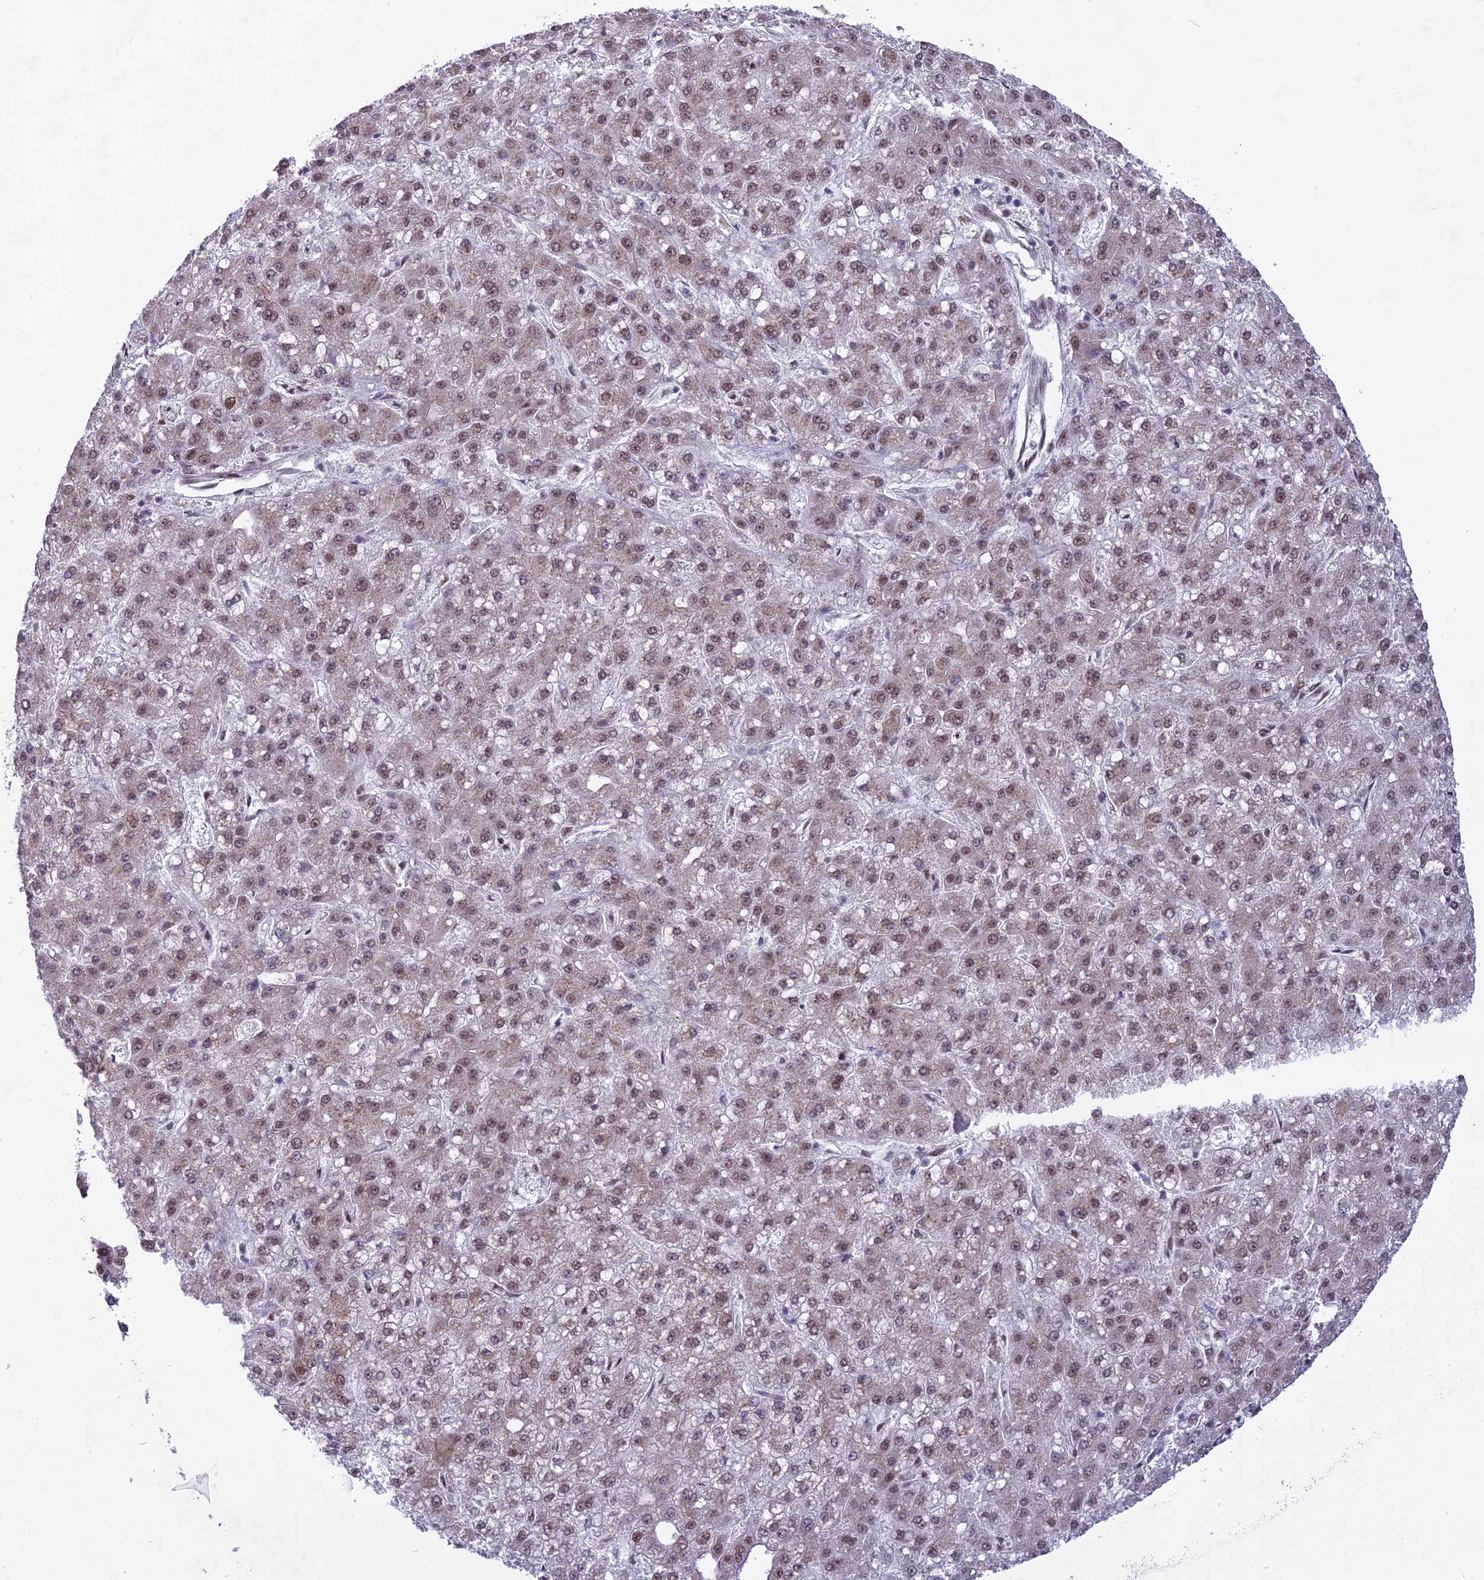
{"staining": {"intensity": "weak", "quantity": "25%-75%", "location": "nuclear"}, "tissue": "liver cancer", "cell_type": "Tumor cells", "image_type": "cancer", "snomed": [{"axis": "morphology", "description": "Carcinoma, Hepatocellular, NOS"}, {"axis": "topography", "description": "Liver"}], "caption": "Immunohistochemistry (IHC) micrograph of liver cancer stained for a protein (brown), which demonstrates low levels of weak nuclear positivity in about 25%-75% of tumor cells.", "gene": "DDX1", "patient": {"sex": "male", "age": 67}}